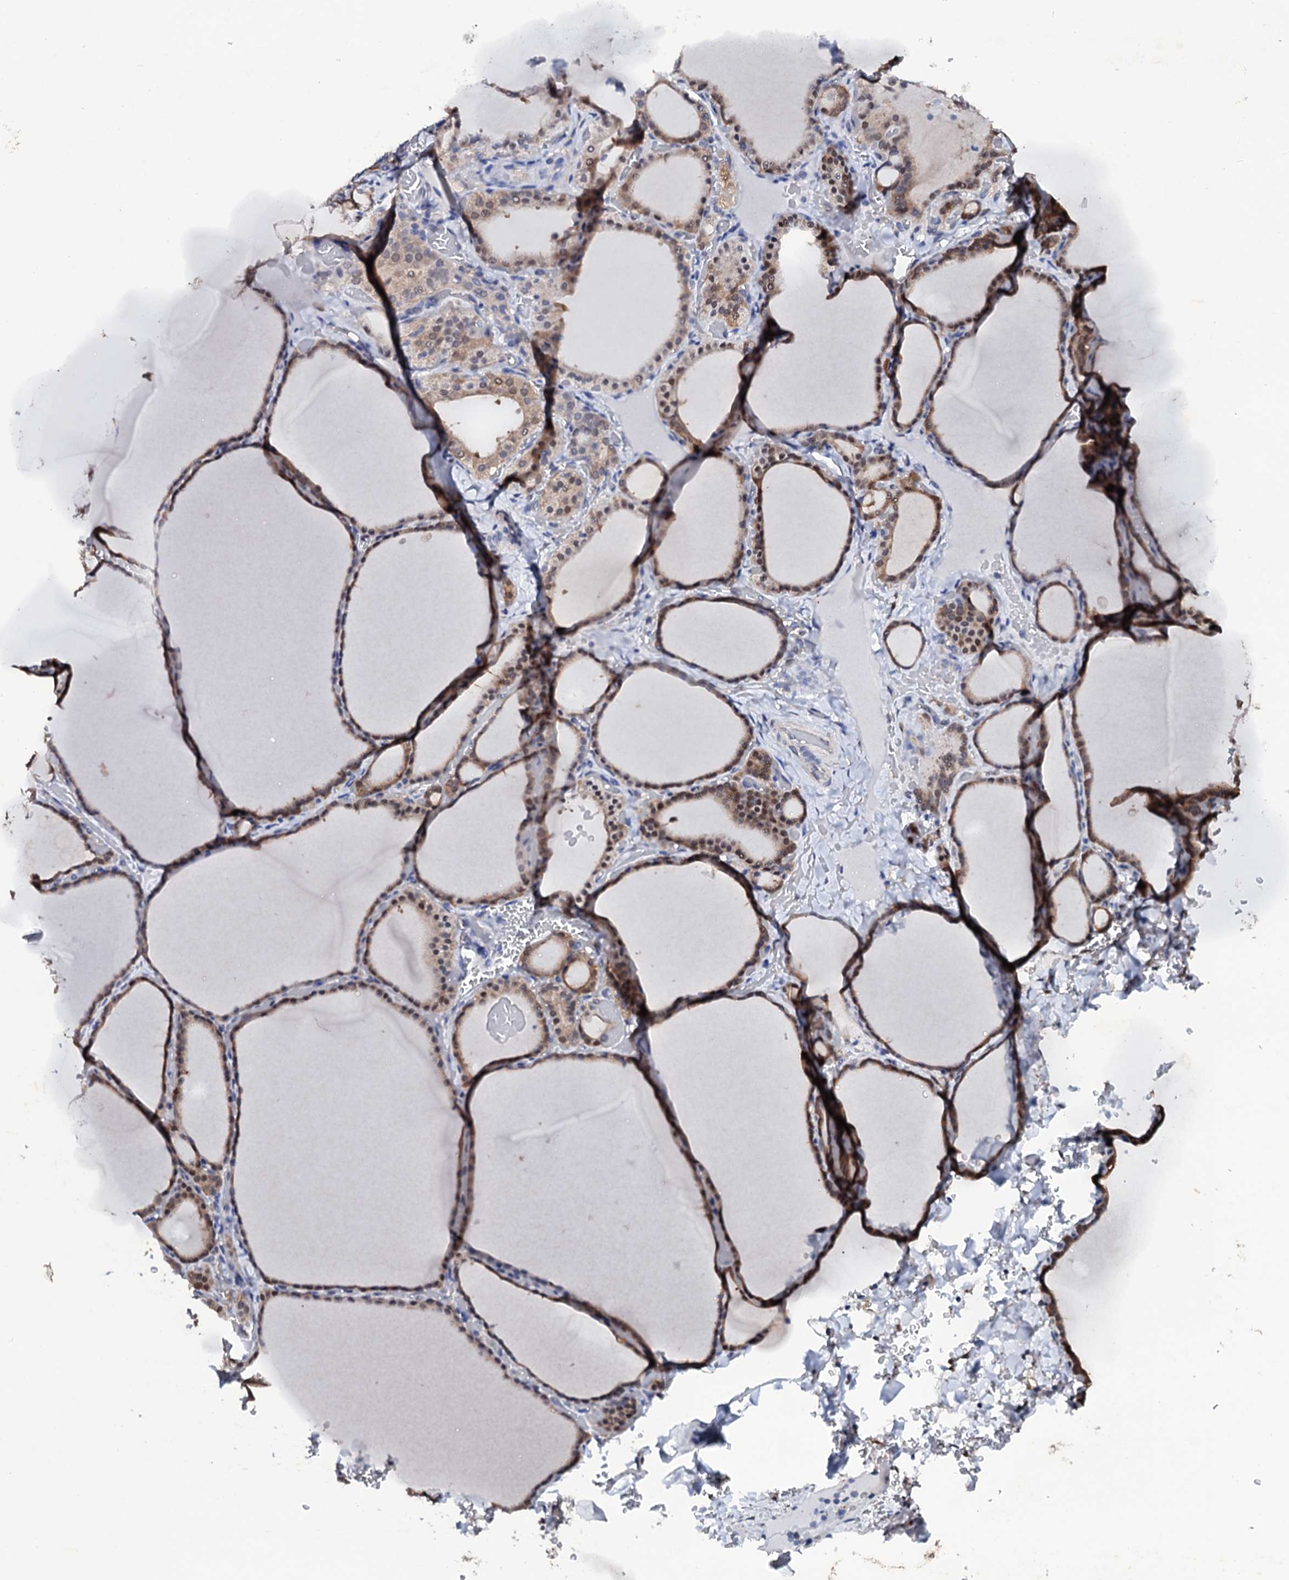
{"staining": {"intensity": "moderate", "quantity": ">75%", "location": "cytoplasmic/membranous,nuclear"}, "tissue": "thyroid gland", "cell_type": "Glandular cells", "image_type": "normal", "snomed": [{"axis": "morphology", "description": "Normal tissue, NOS"}, {"axis": "topography", "description": "Thyroid gland"}], "caption": "Immunohistochemical staining of benign human thyroid gland reveals medium levels of moderate cytoplasmic/membranous,nuclear expression in approximately >75% of glandular cells. (brown staining indicates protein expression, while blue staining denotes nuclei).", "gene": "CRYL1", "patient": {"sex": "female", "age": 39}}